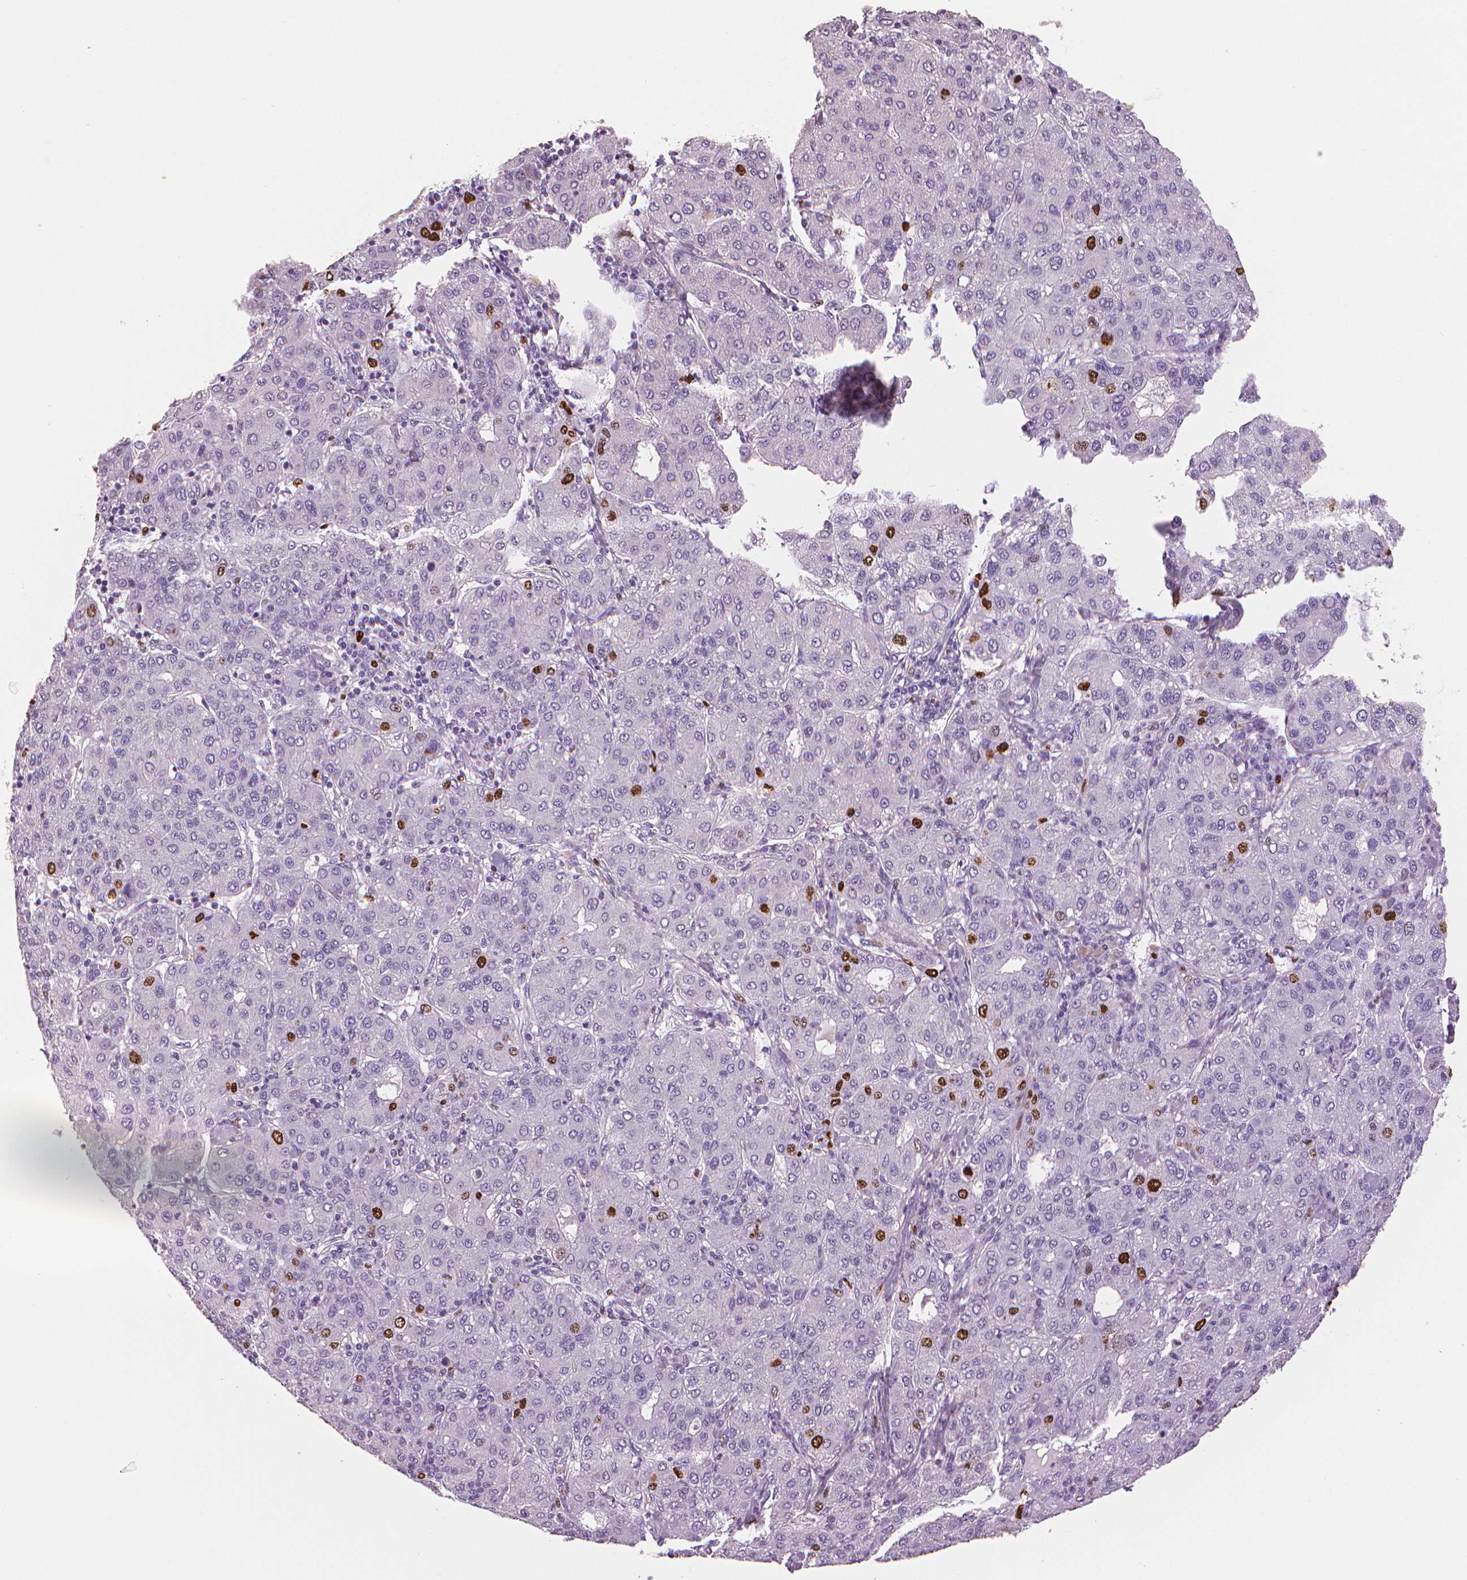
{"staining": {"intensity": "strong", "quantity": "<25%", "location": "nuclear"}, "tissue": "liver cancer", "cell_type": "Tumor cells", "image_type": "cancer", "snomed": [{"axis": "morphology", "description": "Carcinoma, Hepatocellular, NOS"}, {"axis": "topography", "description": "Liver"}], "caption": "High-magnification brightfield microscopy of liver cancer (hepatocellular carcinoma) stained with DAB (brown) and counterstained with hematoxylin (blue). tumor cells exhibit strong nuclear staining is appreciated in approximately<25% of cells.", "gene": "MKI67", "patient": {"sex": "male", "age": 65}}